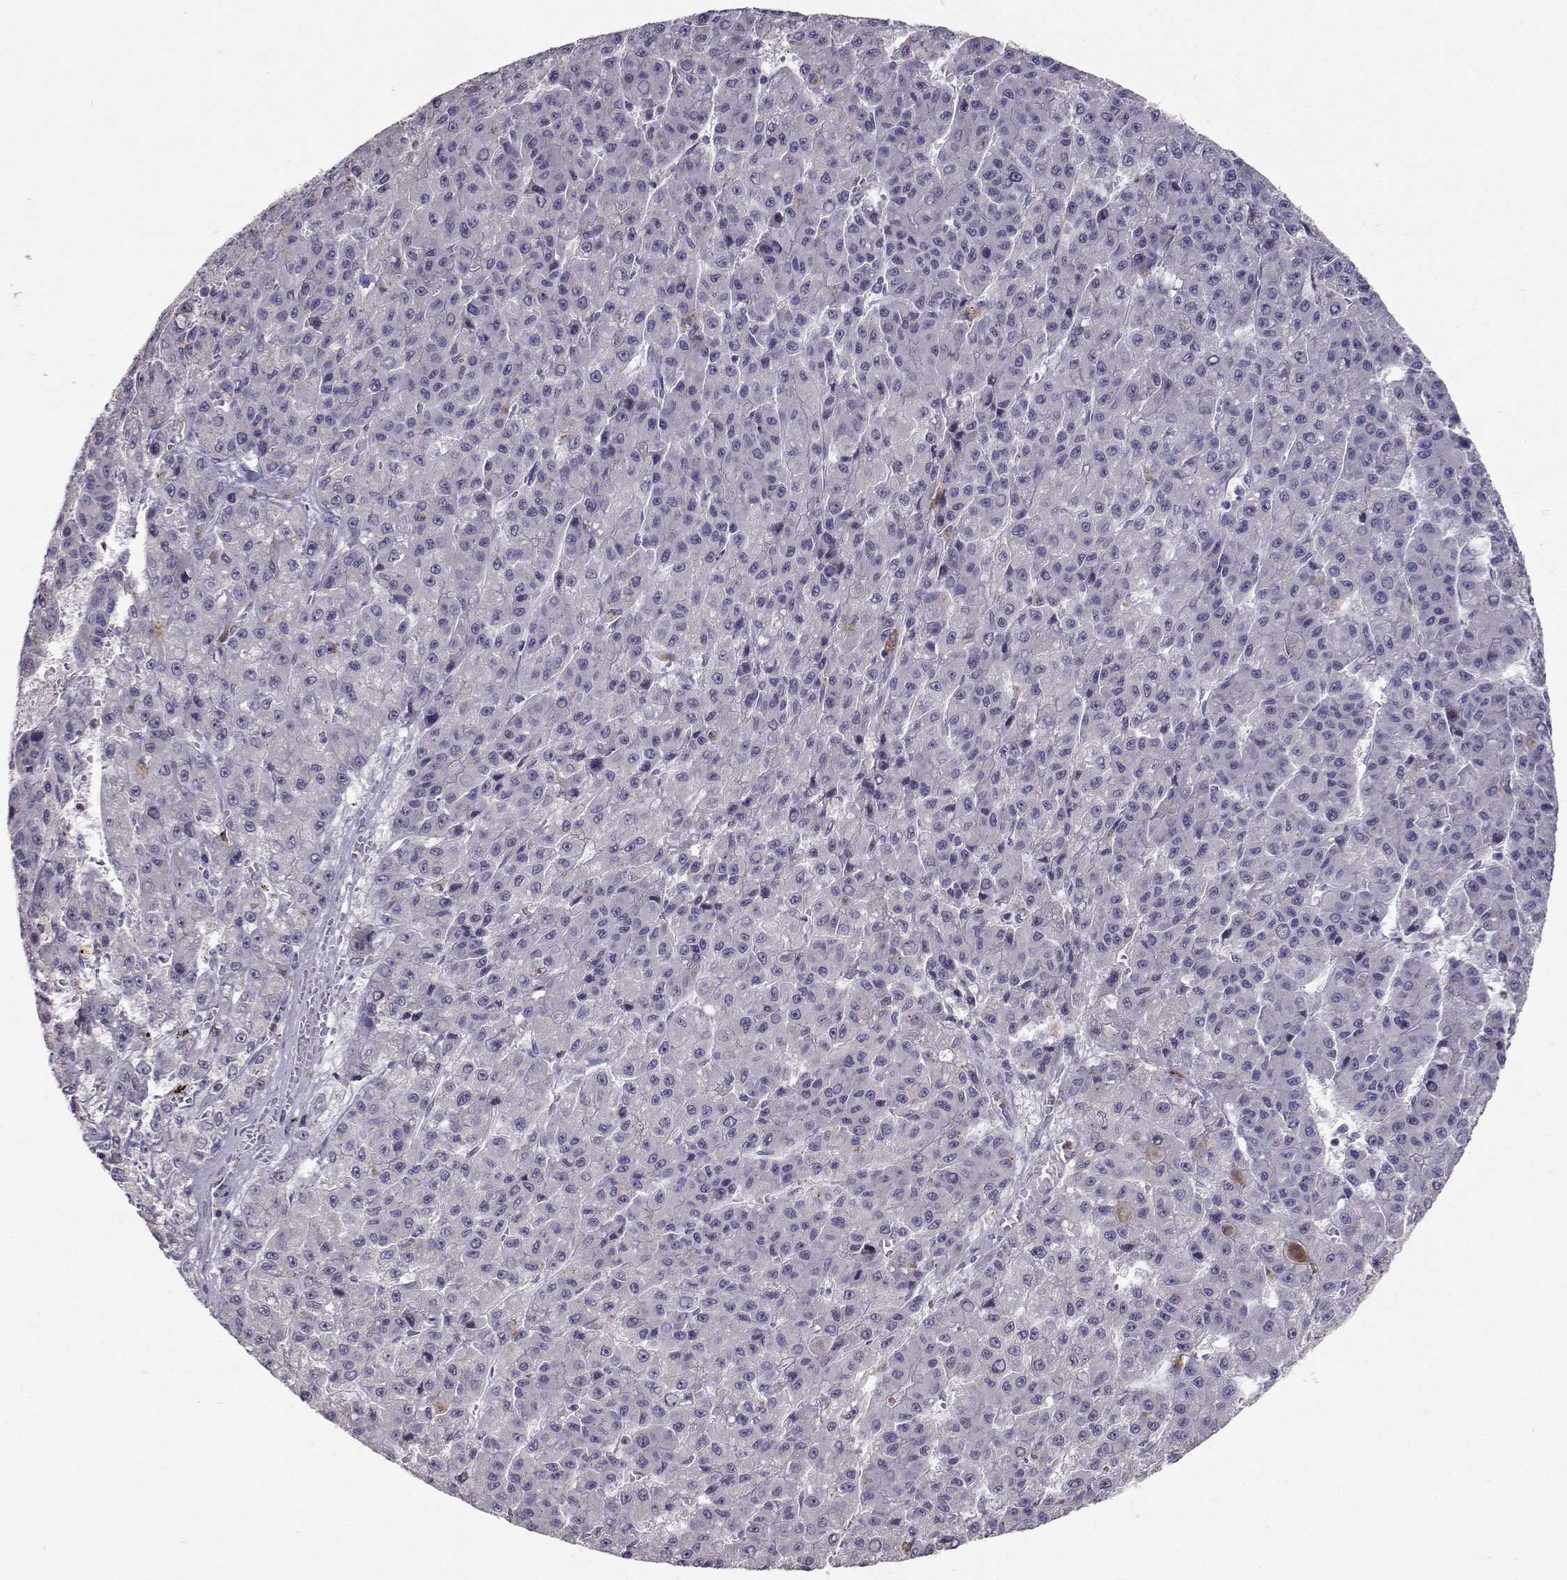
{"staining": {"intensity": "negative", "quantity": "none", "location": "none"}, "tissue": "liver cancer", "cell_type": "Tumor cells", "image_type": "cancer", "snomed": [{"axis": "morphology", "description": "Carcinoma, Hepatocellular, NOS"}, {"axis": "topography", "description": "Liver"}], "caption": "Immunohistochemistry (IHC) image of human liver cancer (hepatocellular carcinoma) stained for a protein (brown), which shows no positivity in tumor cells.", "gene": "RBPJL", "patient": {"sex": "male", "age": 70}}